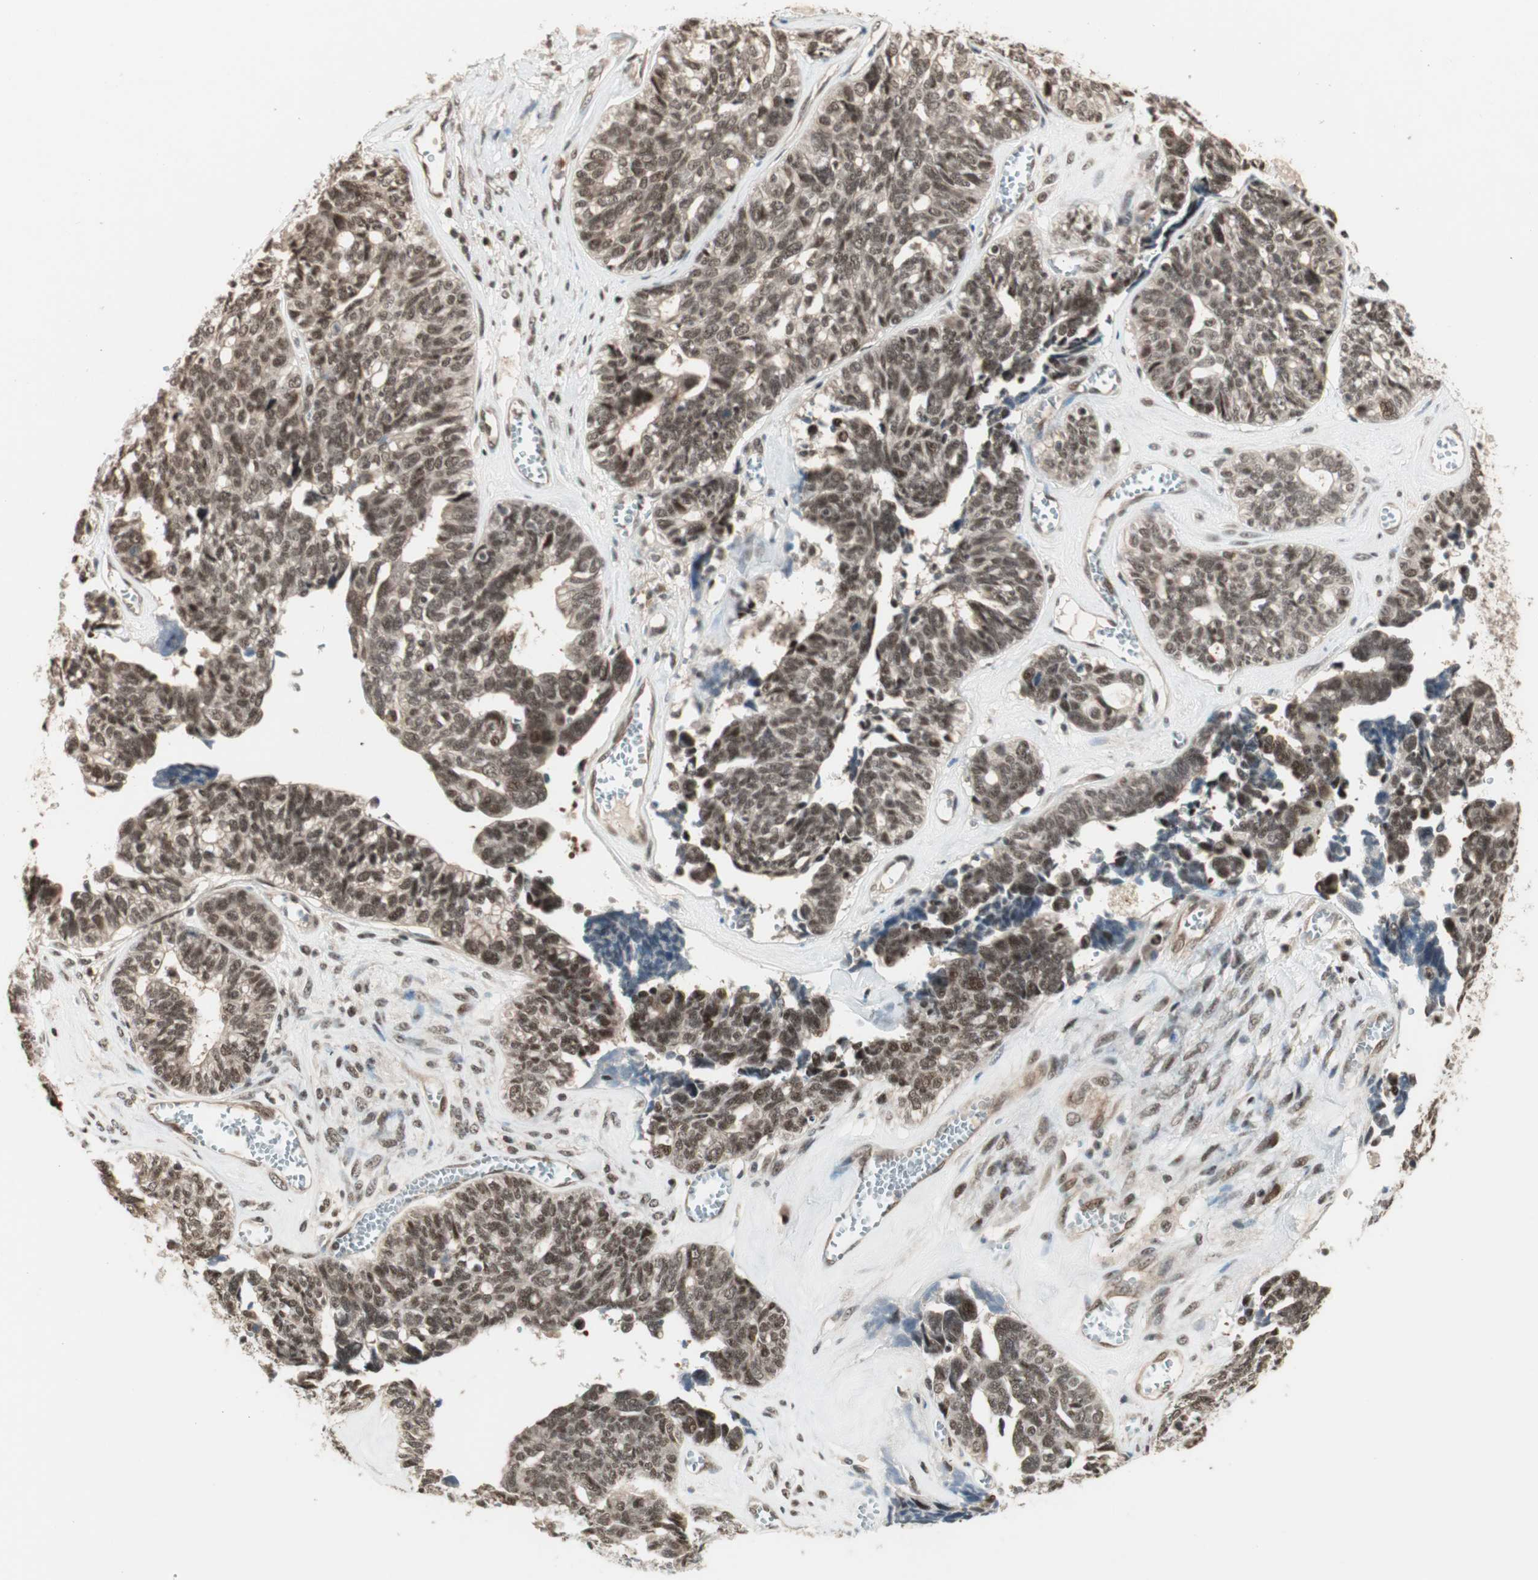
{"staining": {"intensity": "moderate", "quantity": ">75%", "location": "nuclear"}, "tissue": "ovarian cancer", "cell_type": "Tumor cells", "image_type": "cancer", "snomed": [{"axis": "morphology", "description": "Cystadenocarcinoma, serous, NOS"}, {"axis": "topography", "description": "Ovary"}], "caption": "Ovarian serous cystadenocarcinoma was stained to show a protein in brown. There is medium levels of moderate nuclear staining in approximately >75% of tumor cells. The staining is performed using DAB brown chromogen to label protein expression. The nuclei are counter-stained blue using hematoxylin.", "gene": "ZNF701", "patient": {"sex": "female", "age": 79}}